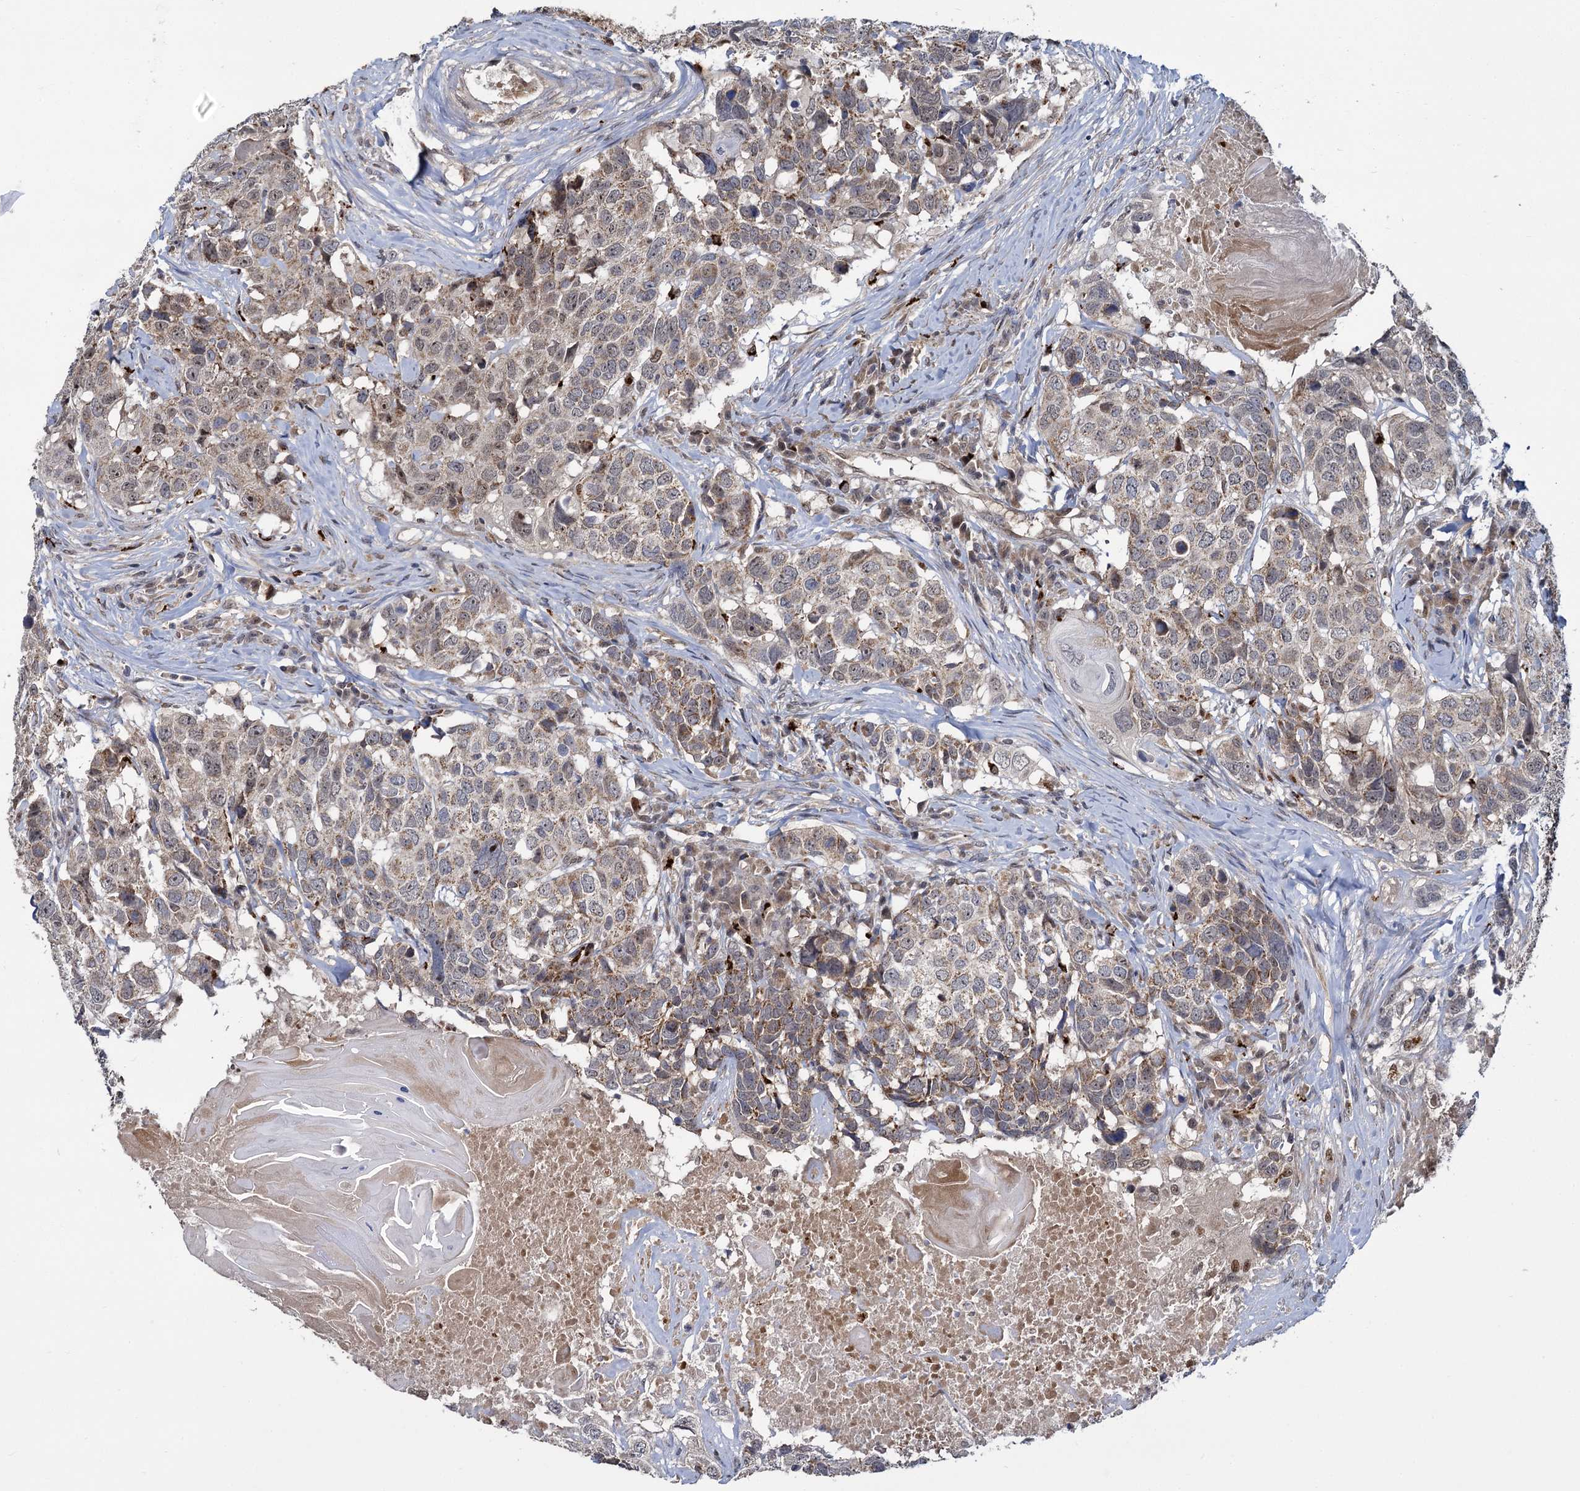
{"staining": {"intensity": "weak", "quantity": "<25%", "location": "cytoplasmic/membranous"}, "tissue": "head and neck cancer", "cell_type": "Tumor cells", "image_type": "cancer", "snomed": [{"axis": "morphology", "description": "Squamous cell carcinoma, NOS"}, {"axis": "topography", "description": "Head-Neck"}], "caption": "Human head and neck squamous cell carcinoma stained for a protein using immunohistochemistry (IHC) reveals no staining in tumor cells.", "gene": "GAL3ST4", "patient": {"sex": "male", "age": 66}}